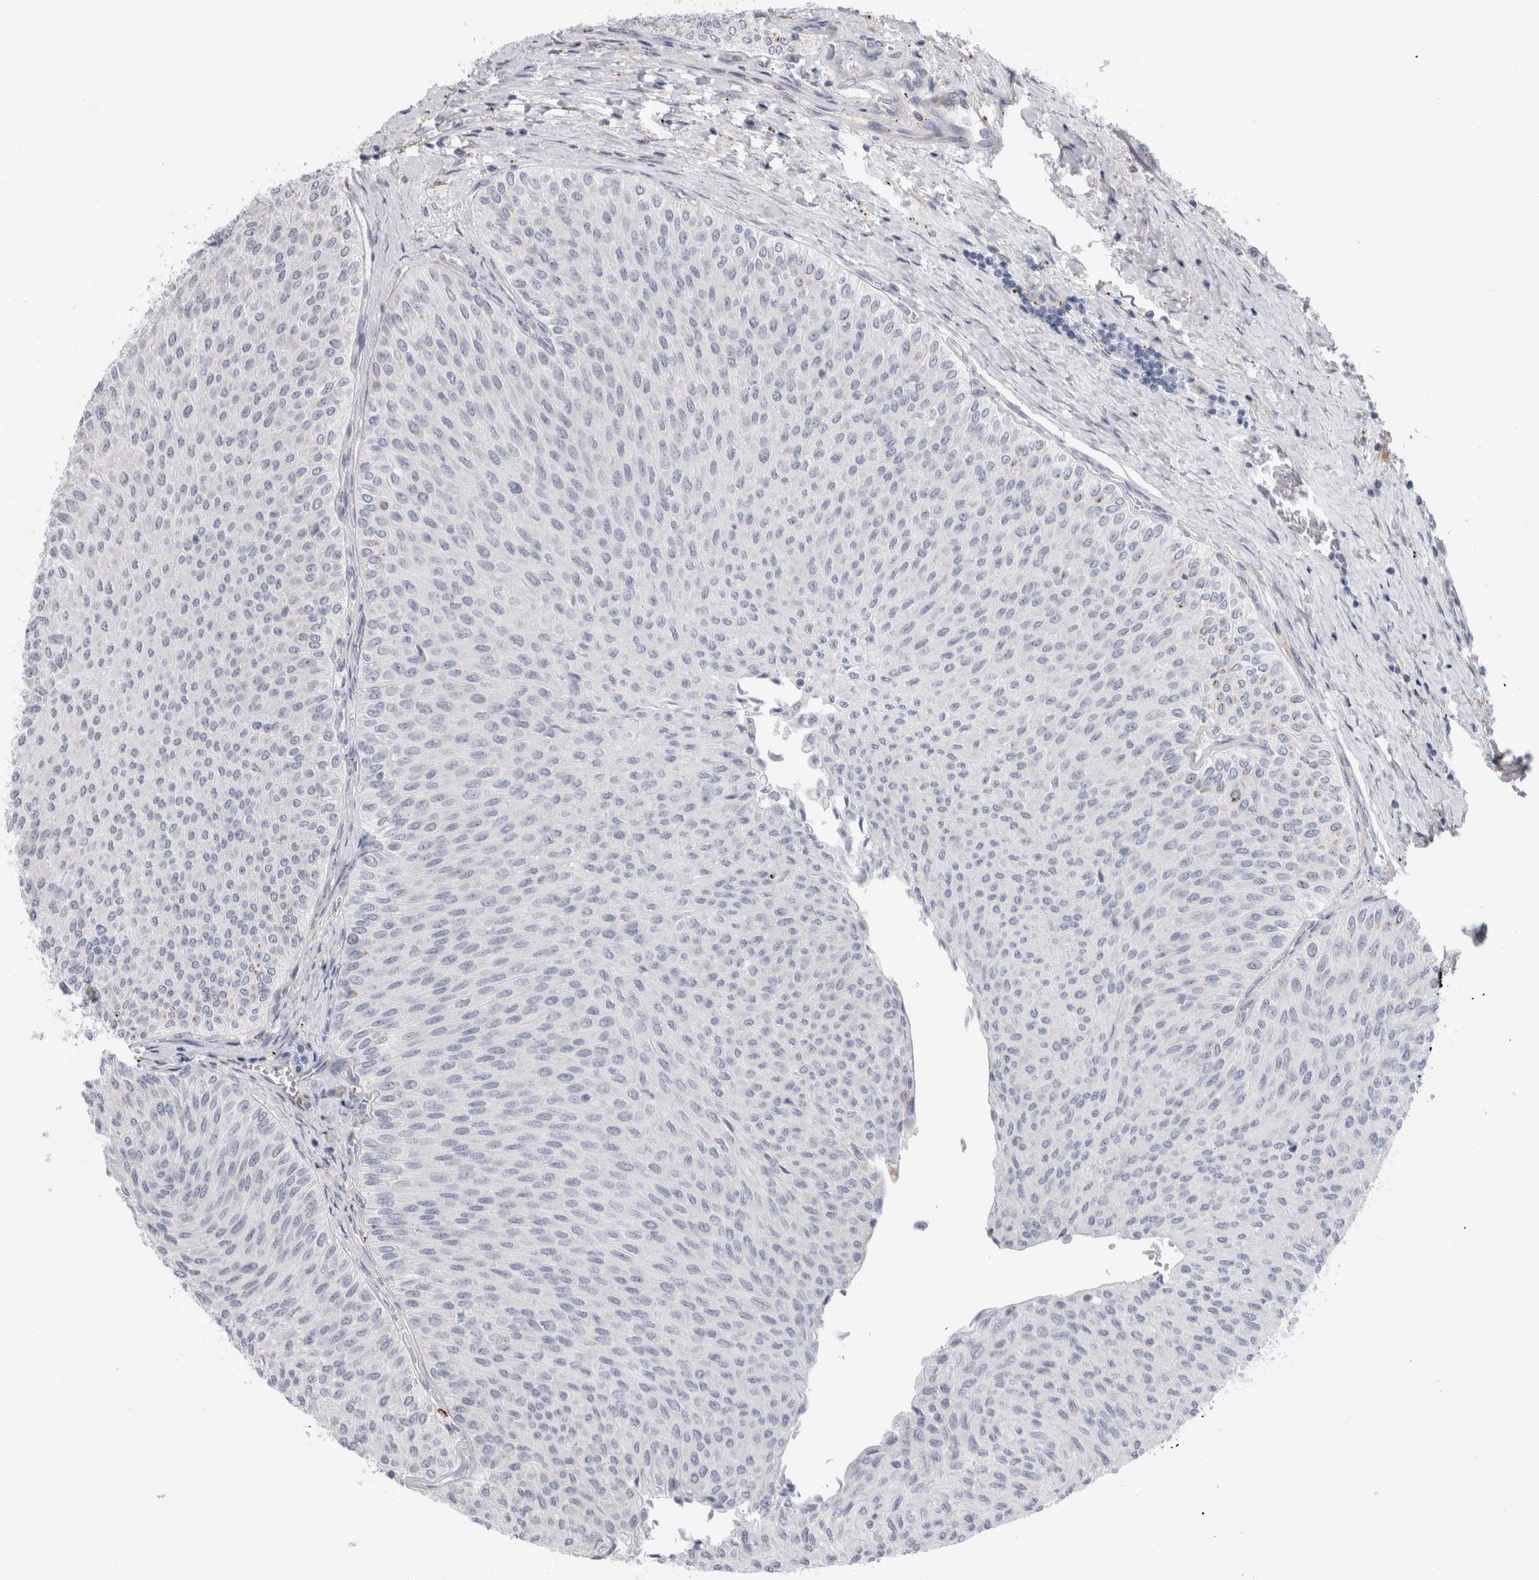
{"staining": {"intensity": "negative", "quantity": "none", "location": "none"}, "tissue": "urothelial cancer", "cell_type": "Tumor cells", "image_type": "cancer", "snomed": [{"axis": "morphology", "description": "Urothelial carcinoma, Low grade"}, {"axis": "topography", "description": "Urinary bladder"}], "caption": "Image shows no protein staining in tumor cells of urothelial cancer tissue.", "gene": "ANKMY1", "patient": {"sex": "male", "age": 78}}